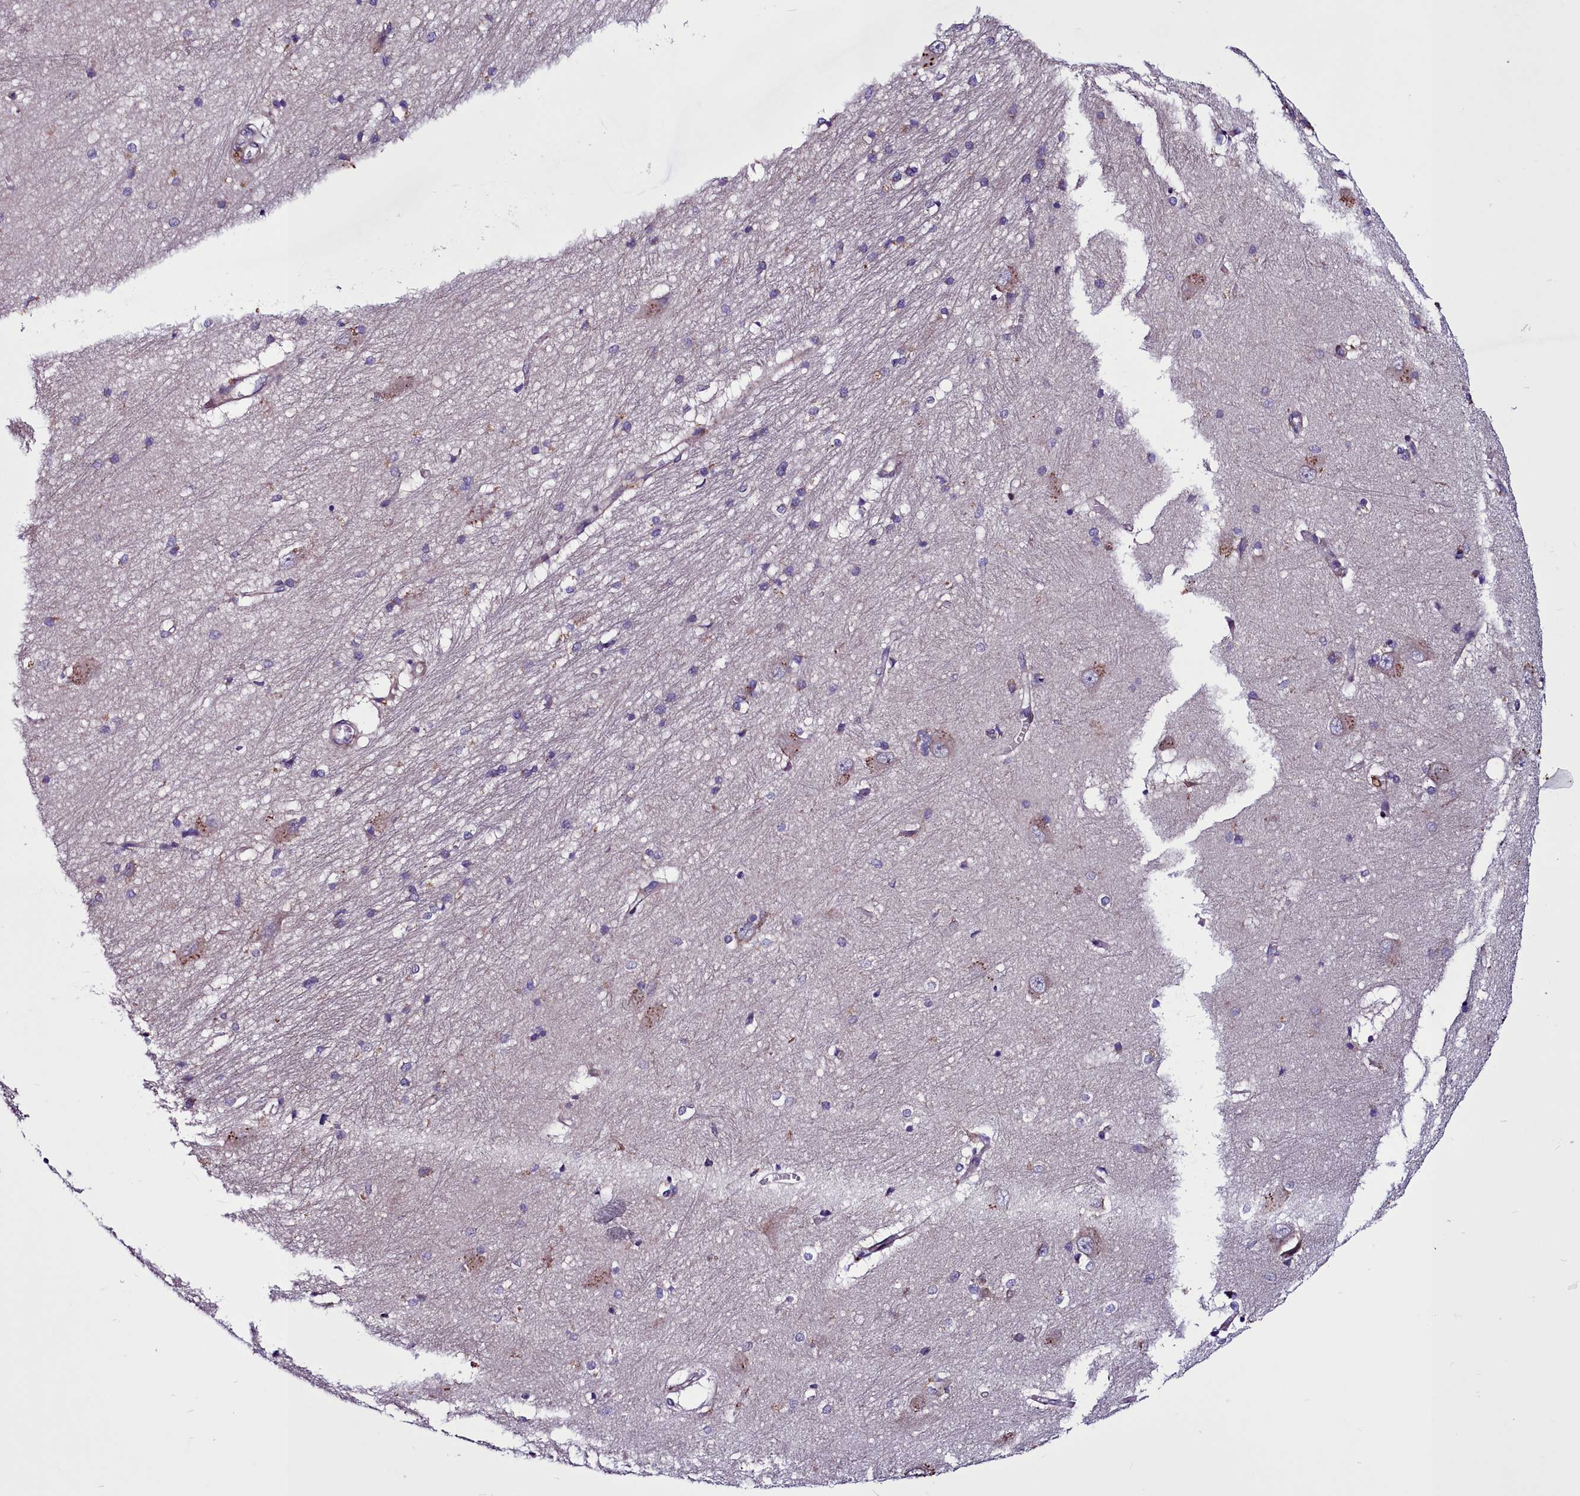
{"staining": {"intensity": "weak", "quantity": "<25%", "location": "cytoplasmic/membranous"}, "tissue": "caudate", "cell_type": "Glial cells", "image_type": "normal", "snomed": [{"axis": "morphology", "description": "Normal tissue, NOS"}, {"axis": "topography", "description": "Lateral ventricle wall"}], "caption": "This is a image of IHC staining of benign caudate, which shows no staining in glial cells.", "gene": "MCRIP1", "patient": {"sex": "male", "age": 37}}